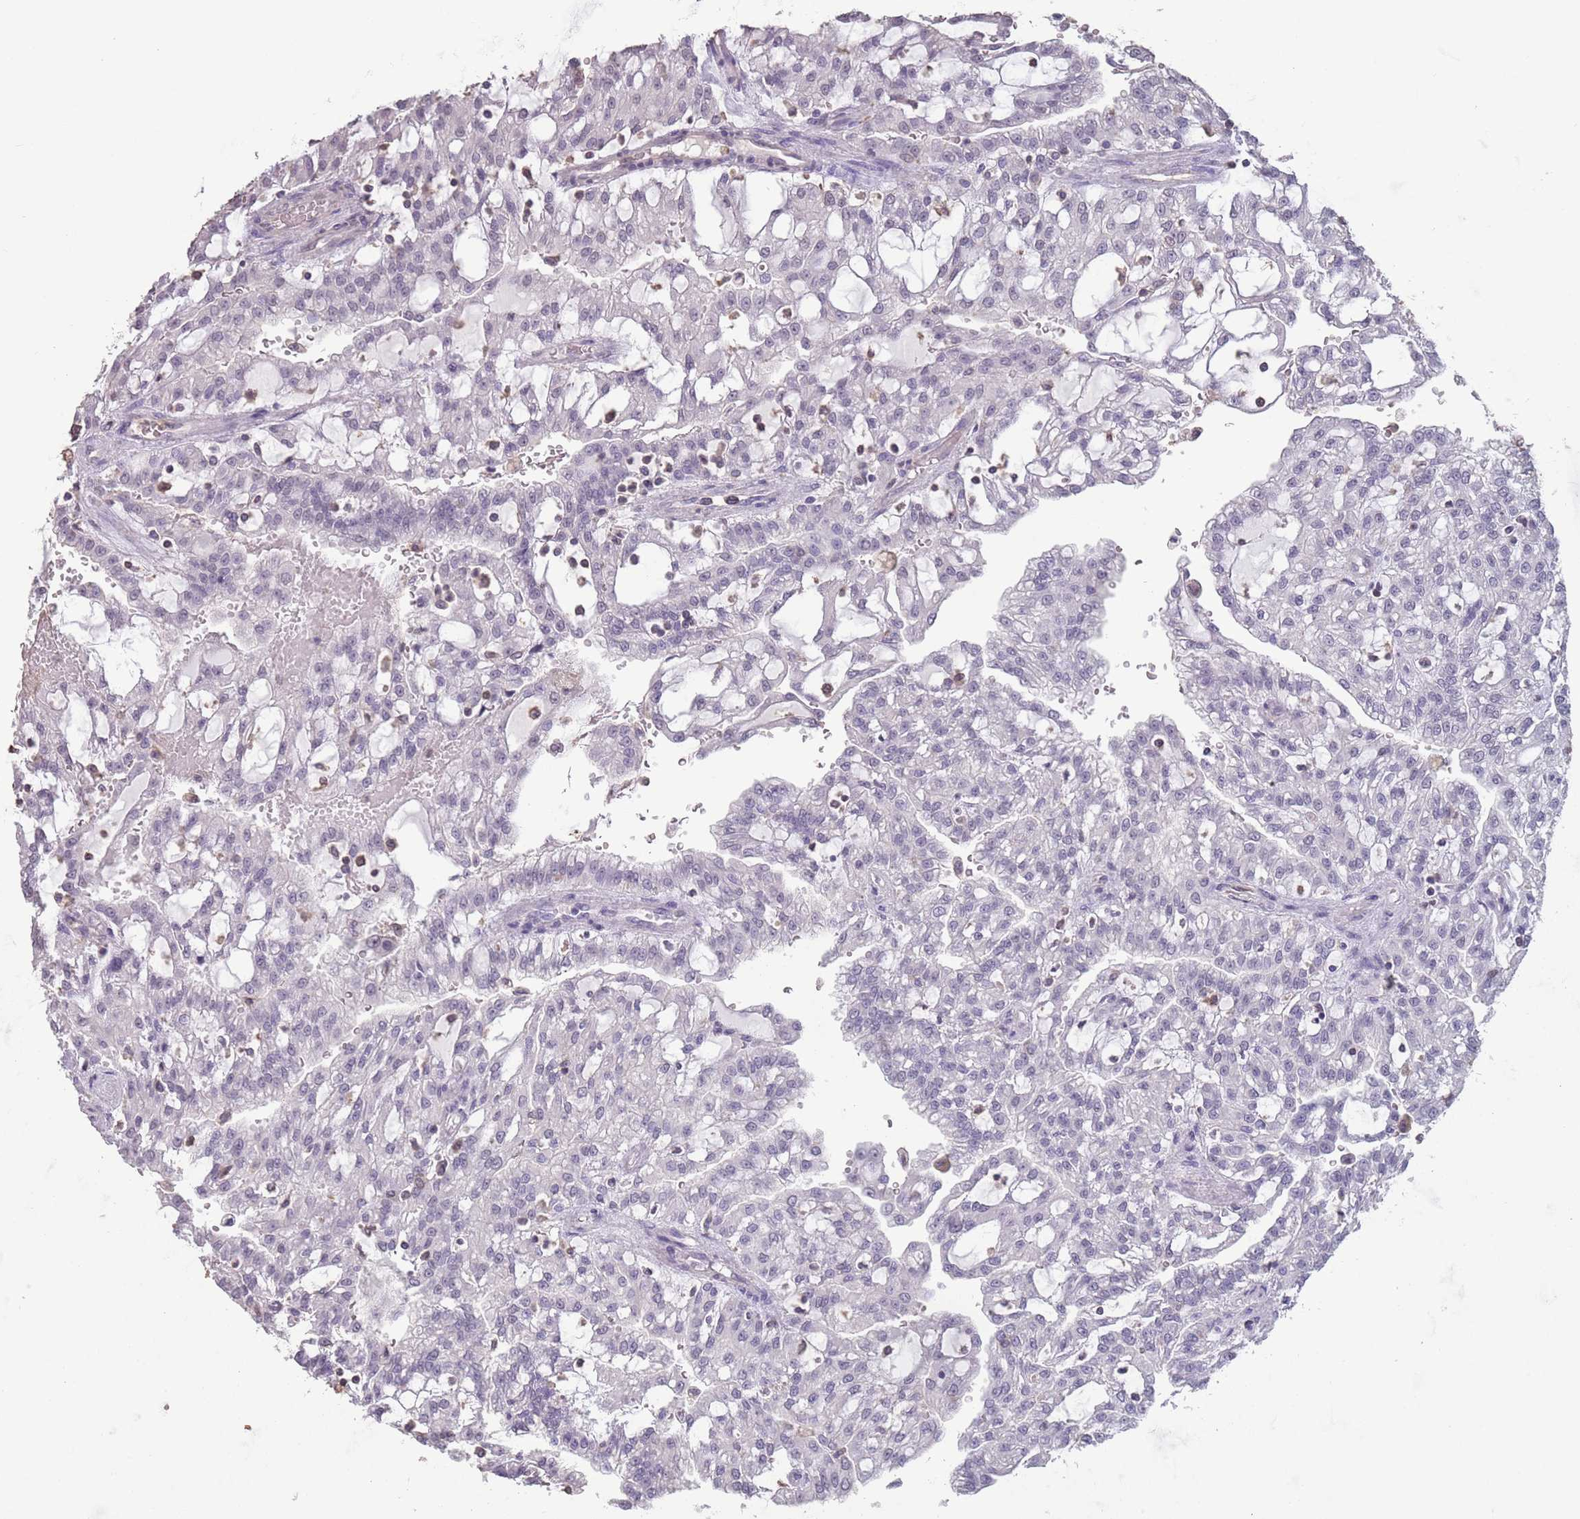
{"staining": {"intensity": "negative", "quantity": "none", "location": "none"}, "tissue": "renal cancer", "cell_type": "Tumor cells", "image_type": "cancer", "snomed": [{"axis": "morphology", "description": "Adenocarcinoma, NOS"}, {"axis": "topography", "description": "Kidney"}], "caption": "Histopathology image shows no significant protein staining in tumor cells of renal adenocarcinoma.", "gene": "SUN5", "patient": {"sex": "male", "age": 63}}